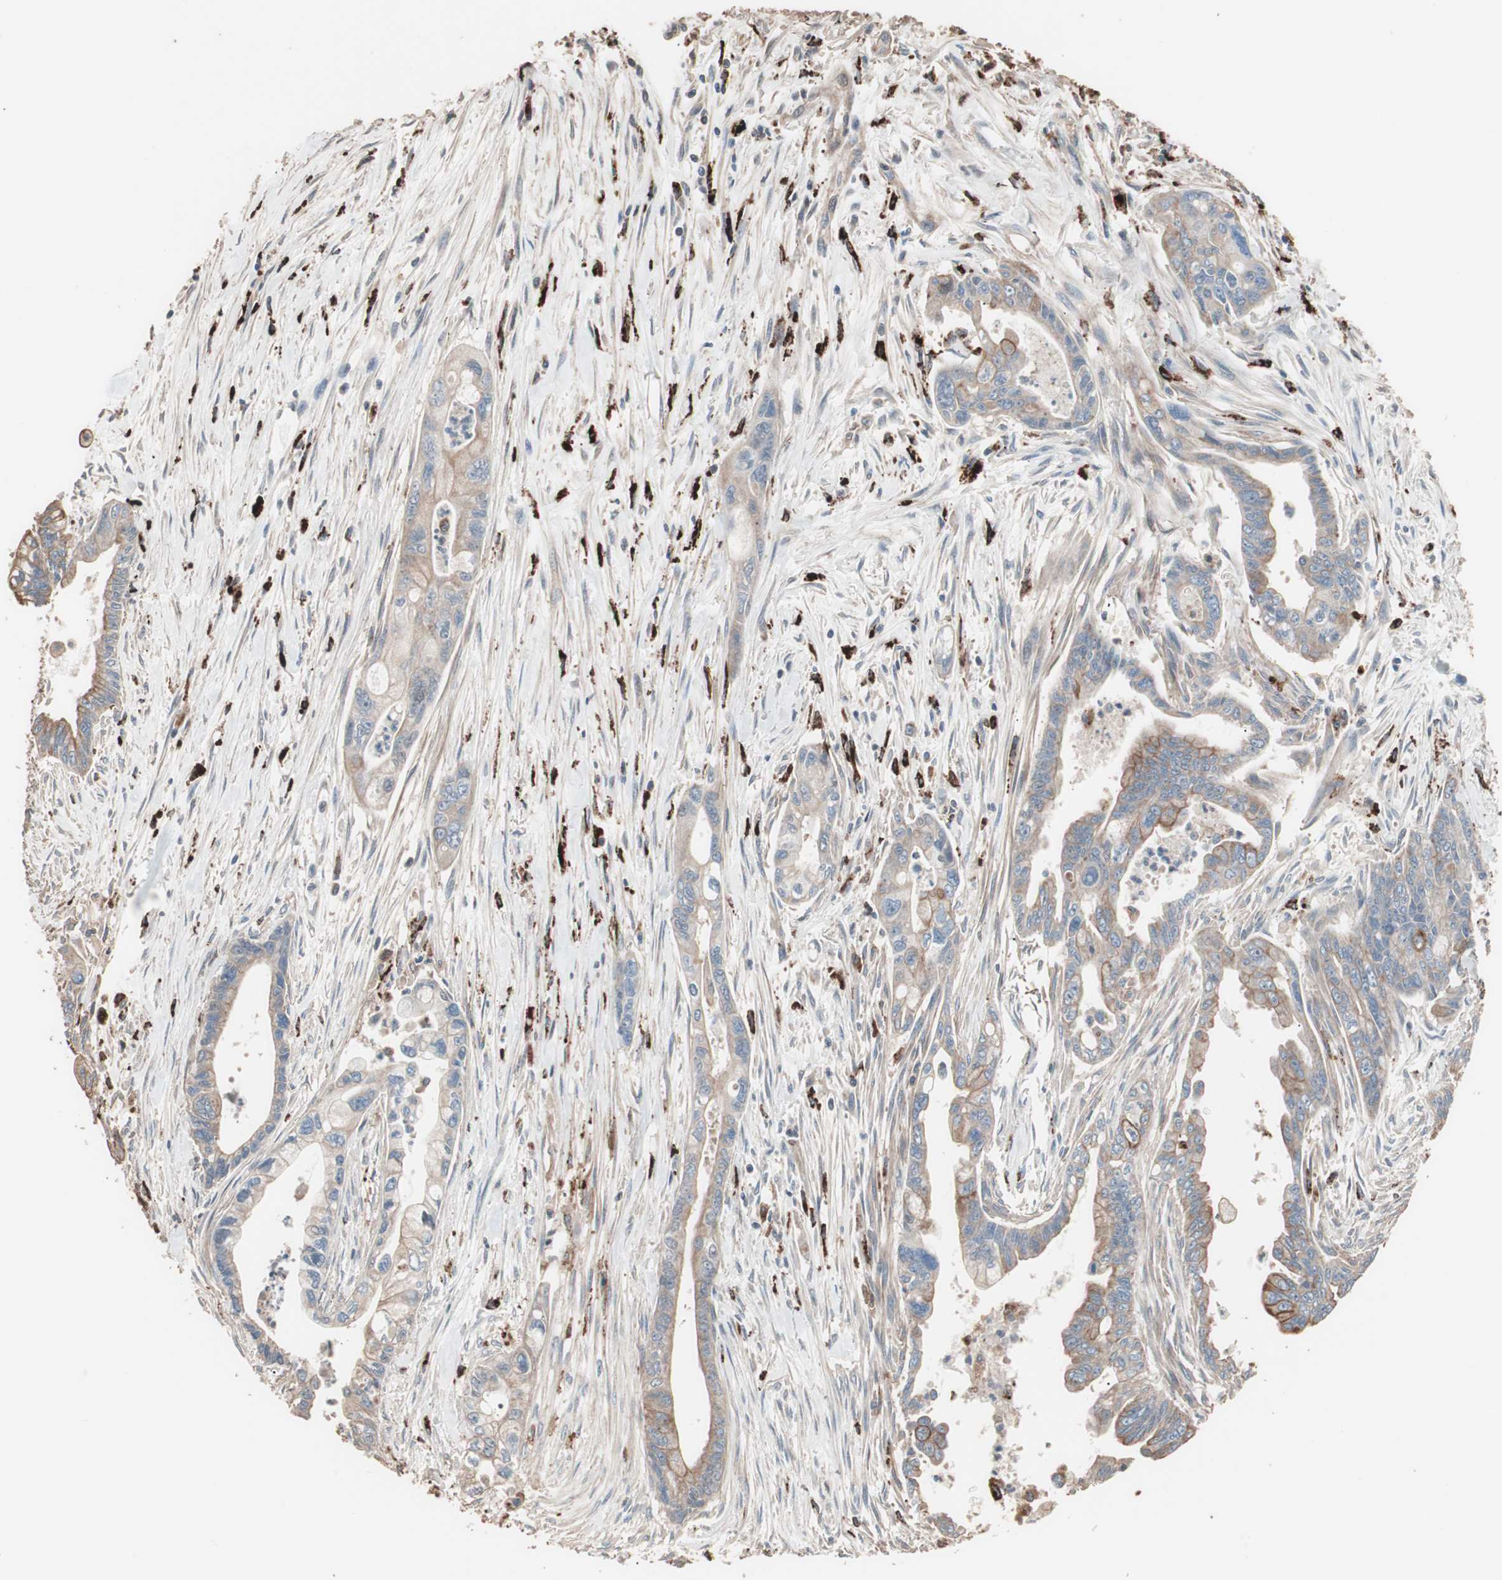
{"staining": {"intensity": "weak", "quantity": ">75%", "location": "cytoplasmic/membranous"}, "tissue": "pancreatic cancer", "cell_type": "Tumor cells", "image_type": "cancer", "snomed": [{"axis": "morphology", "description": "Adenocarcinoma, NOS"}, {"axis": "topography", "description": "Pancreas"}], "caption": "The immunohistochemical stain labels weak cytoplasmic/membranous expression in tumor cells of pancreatic cancer tissue.", "gene": "CCT3", "patient": {"sex": "male", "age": 70}}